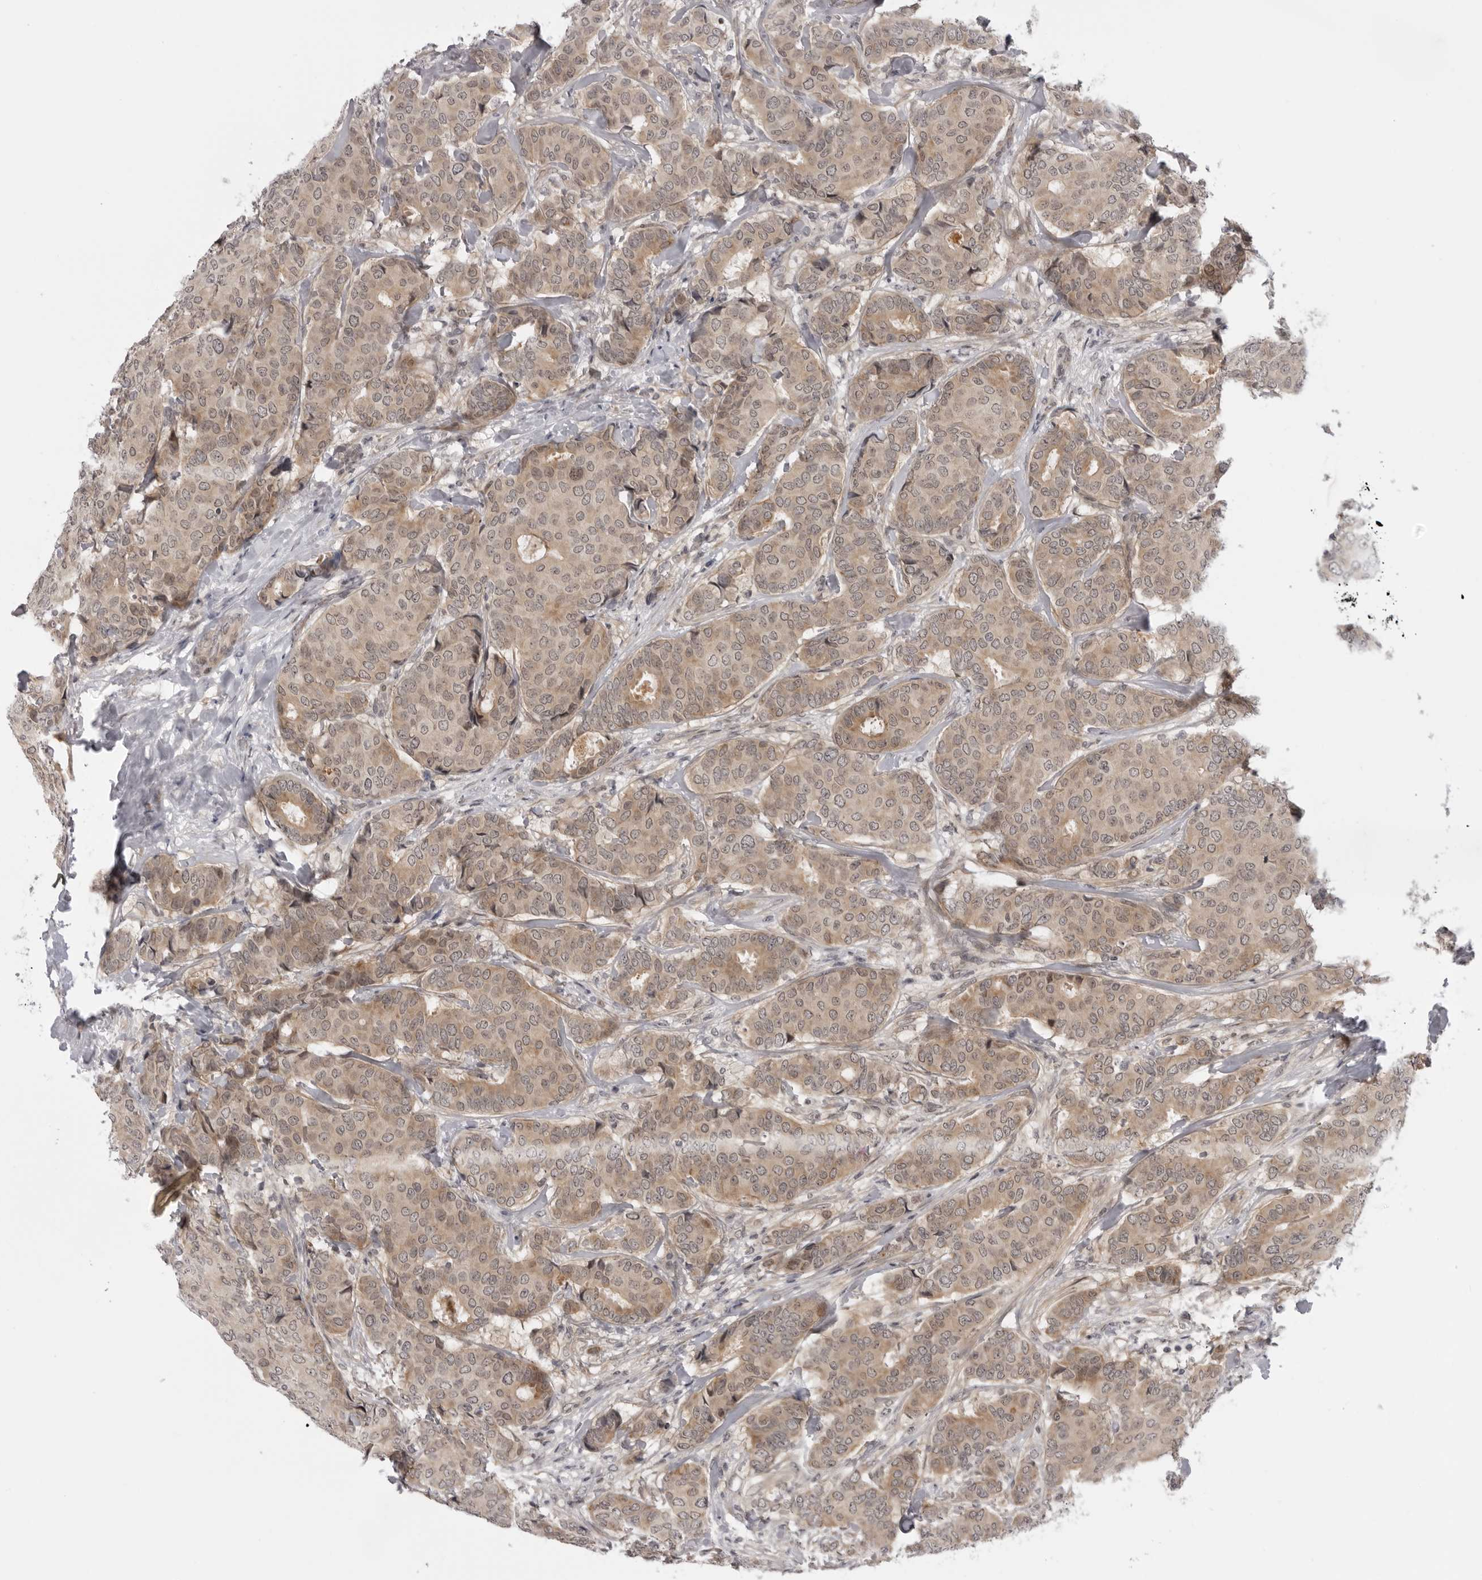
{"staining": {"intensity": "moderate", "quantity": ">75%", "location": "cytoplasmic/membranous"}, "tissue": "breast cancer", "cell_type": "Tumor cells", "image_type": "cancer", "snomed": [{"axis": "morphology", "description": "Duct carcinoma"}, {"axis": "topography", "description": "Breast"}], "caption": "Human breast cancer stained for a protein (brown) reveals moderate cytoplasmic/membranous positive expression in about >75% of tumor cells.", "gene": "ALPK2", "patient": {"sex": "female", "age": 75}}